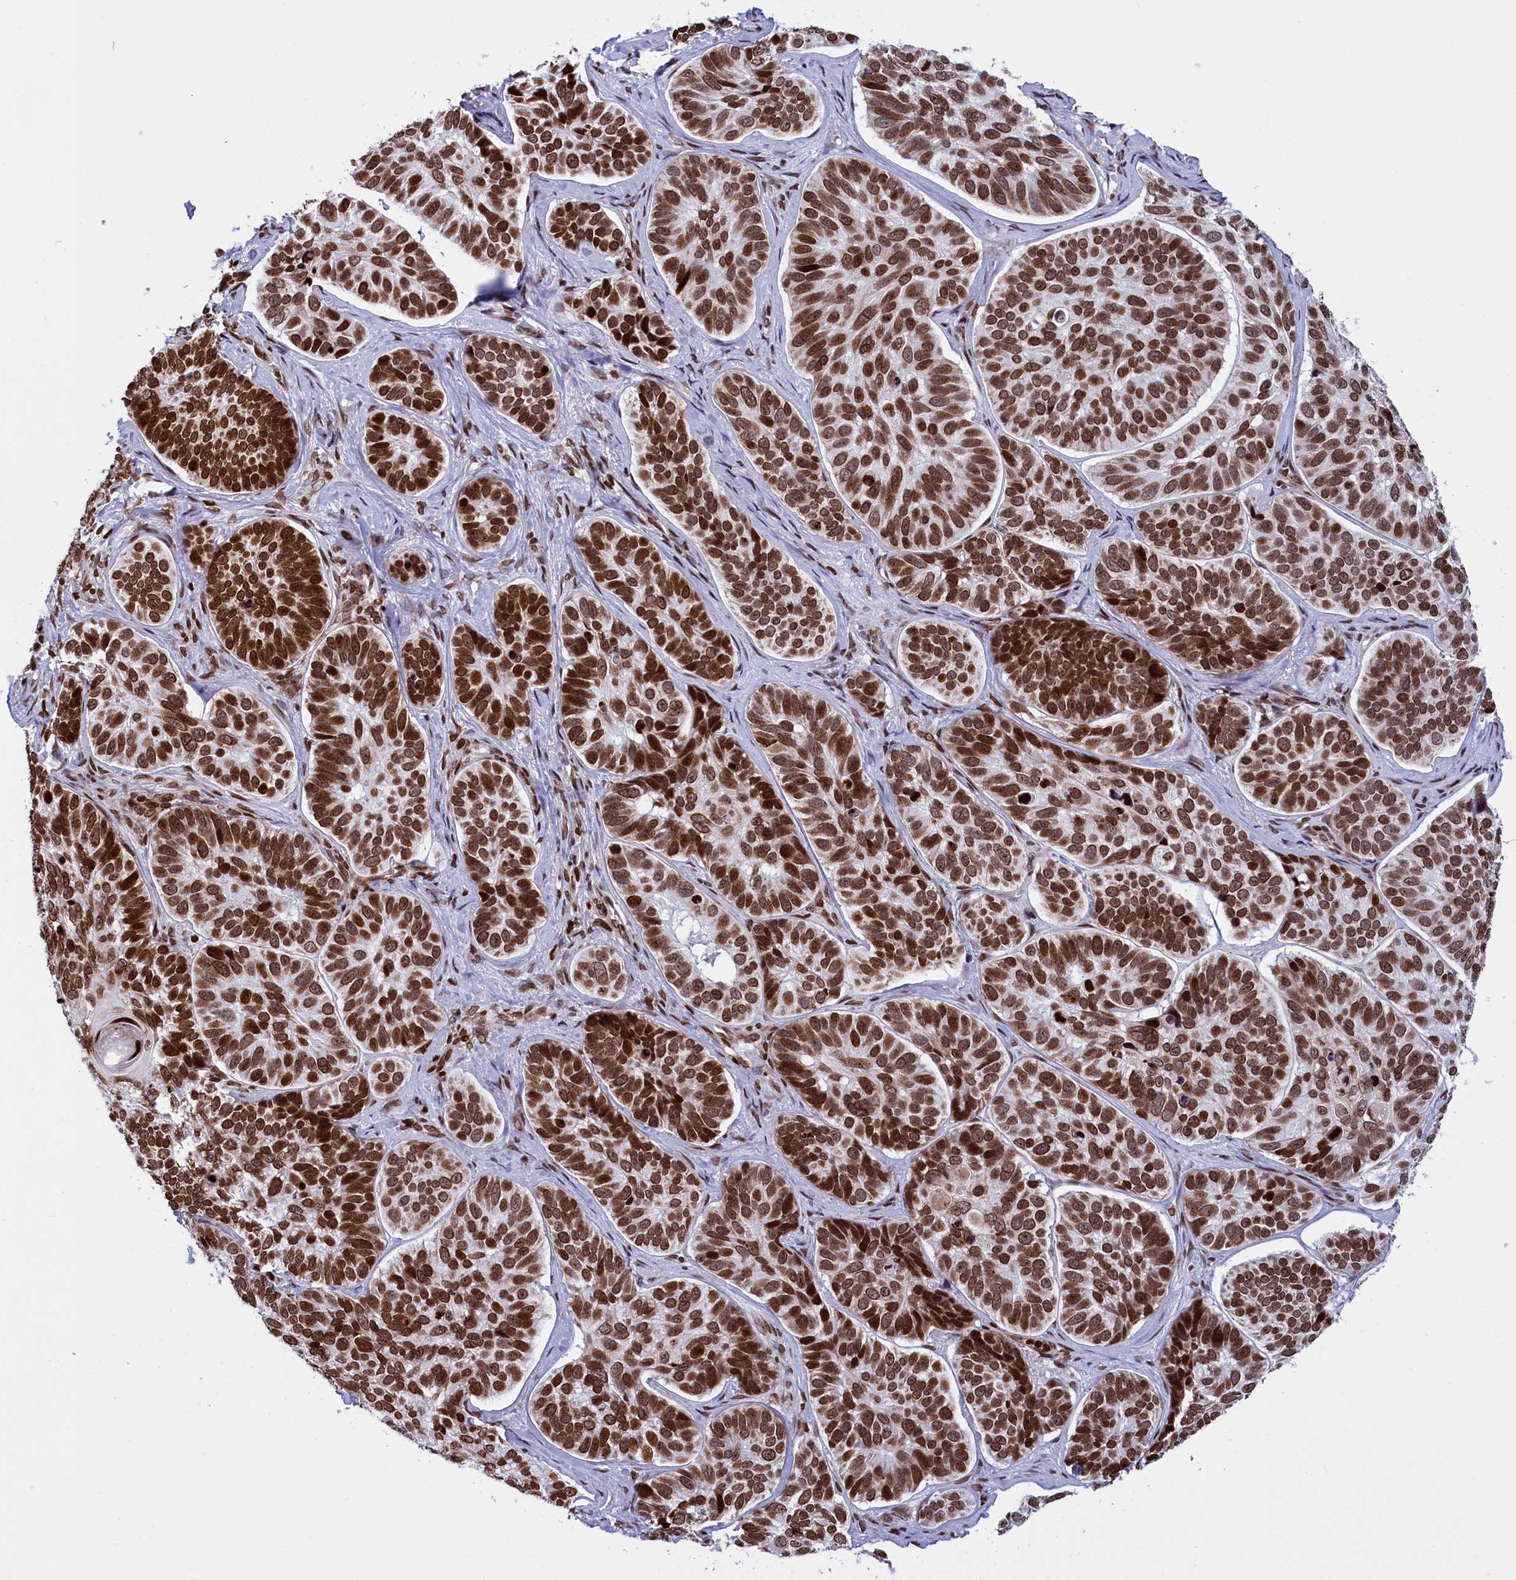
{"staining": {"intensity": "strong", "quantity": ">75%", "location": "nuclear"}, "tissue": "skin cancer", "cell_type": "Tumor cells", "image_type": "cancer", "snomed": [{"axis": "morphology", "description": "Basal cell carcinoma"}, {"axis": "topography", "description": "Skin"}], "caption": "Immunohistochemical staining of human skin cancer (basal cell carcinoma) demonstrates strong nuclear protein staining in about >75% of tumor cells.", "gene": "TIMM29", "patient": {"sex": "male", "age": 62}}